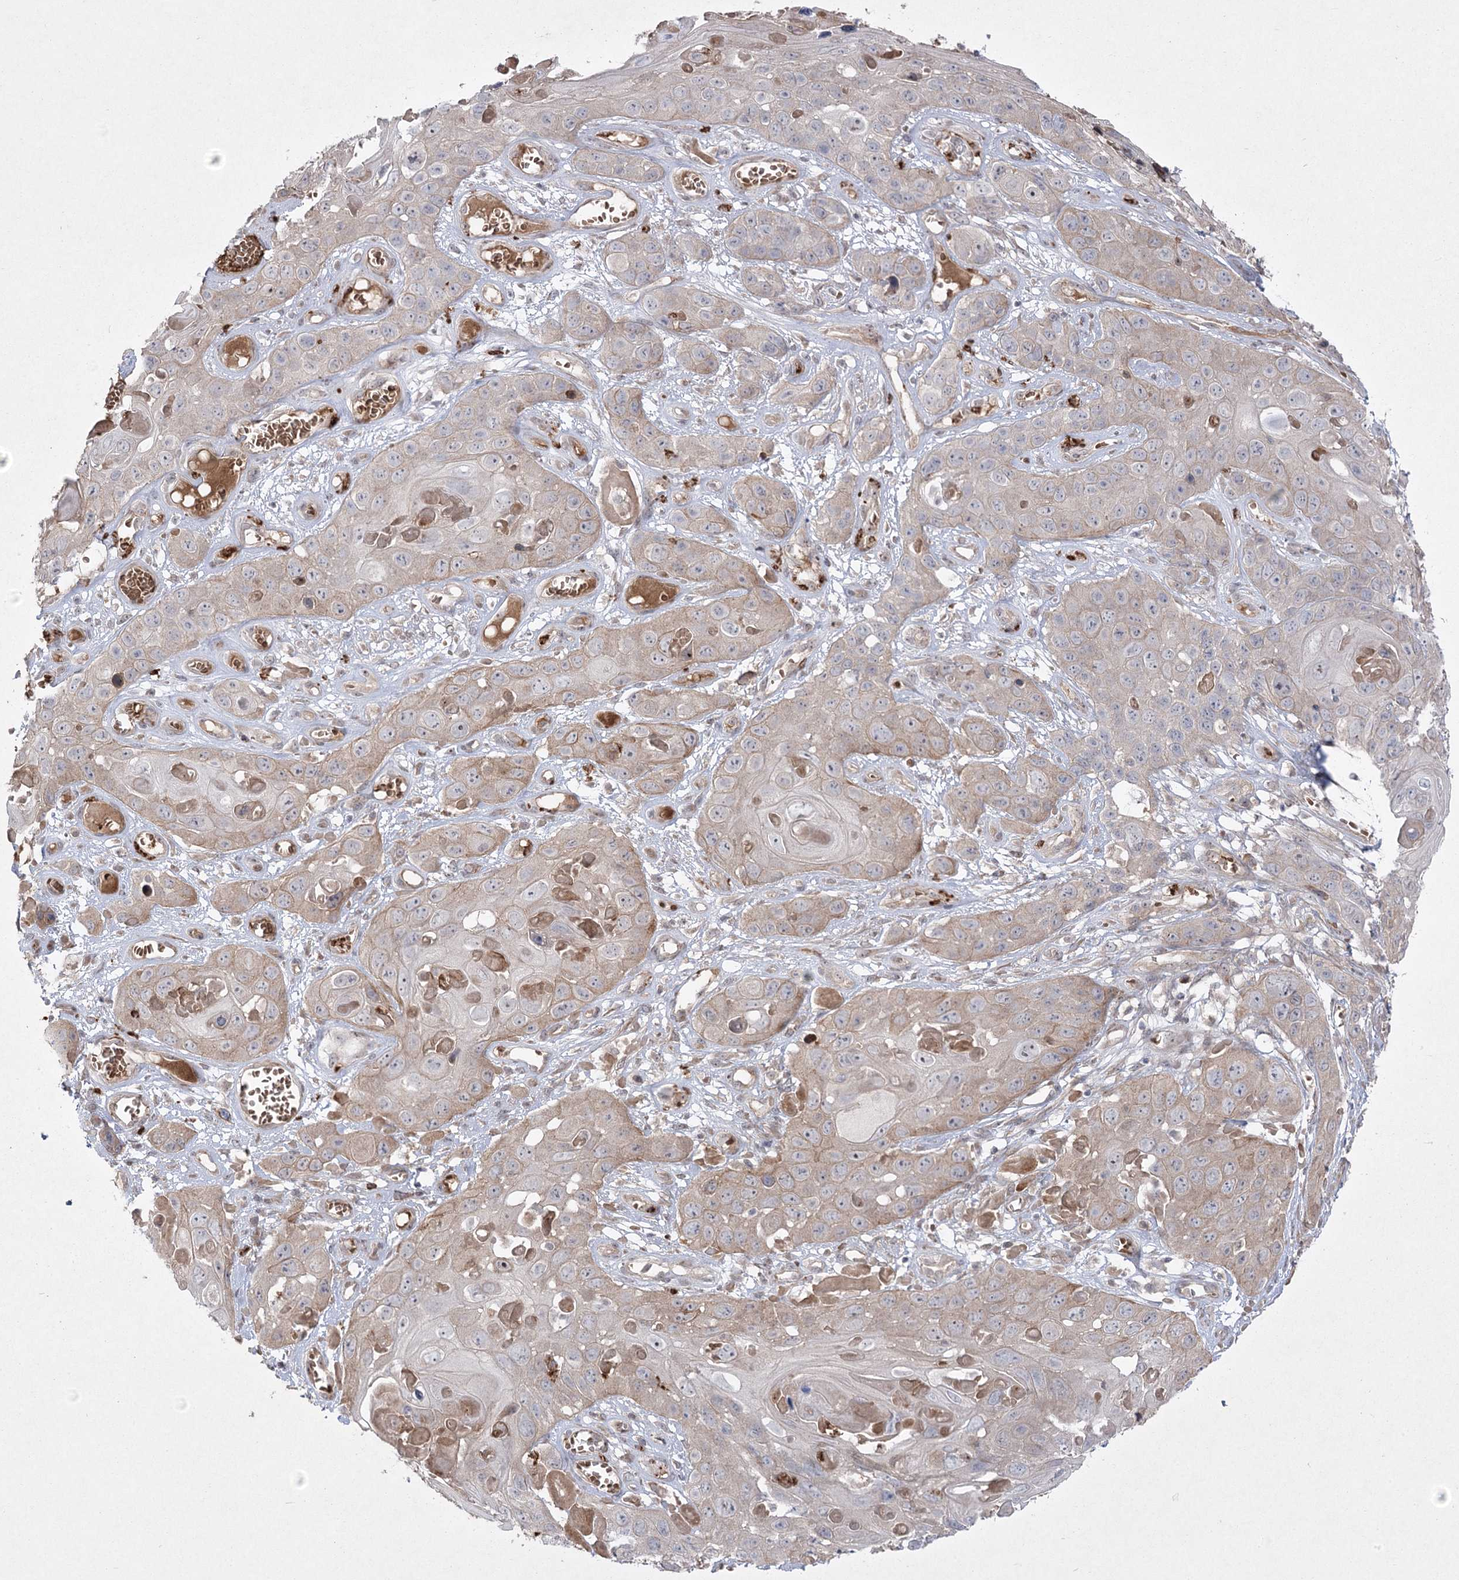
{"staining": {"intensity": "weak", "quantity": "<25%", "location": "cytoplasmic/membranous"}, "tissue": "skin cancer", "cell_type": "Tumor cells", "image_type": "cancer", "snomed": [{"axis": "morphology", "description": "Squamous cell carcinoma, NOS"}, {"axis": "topography", "description": "Skin"}], "caption": "Immunohistochemical staining of skin squamous cell carcinoma shows no significant positivity in tumor cells.", "gene": "PLEKHA5", "patient": {"sex": "male", "age": 55}}